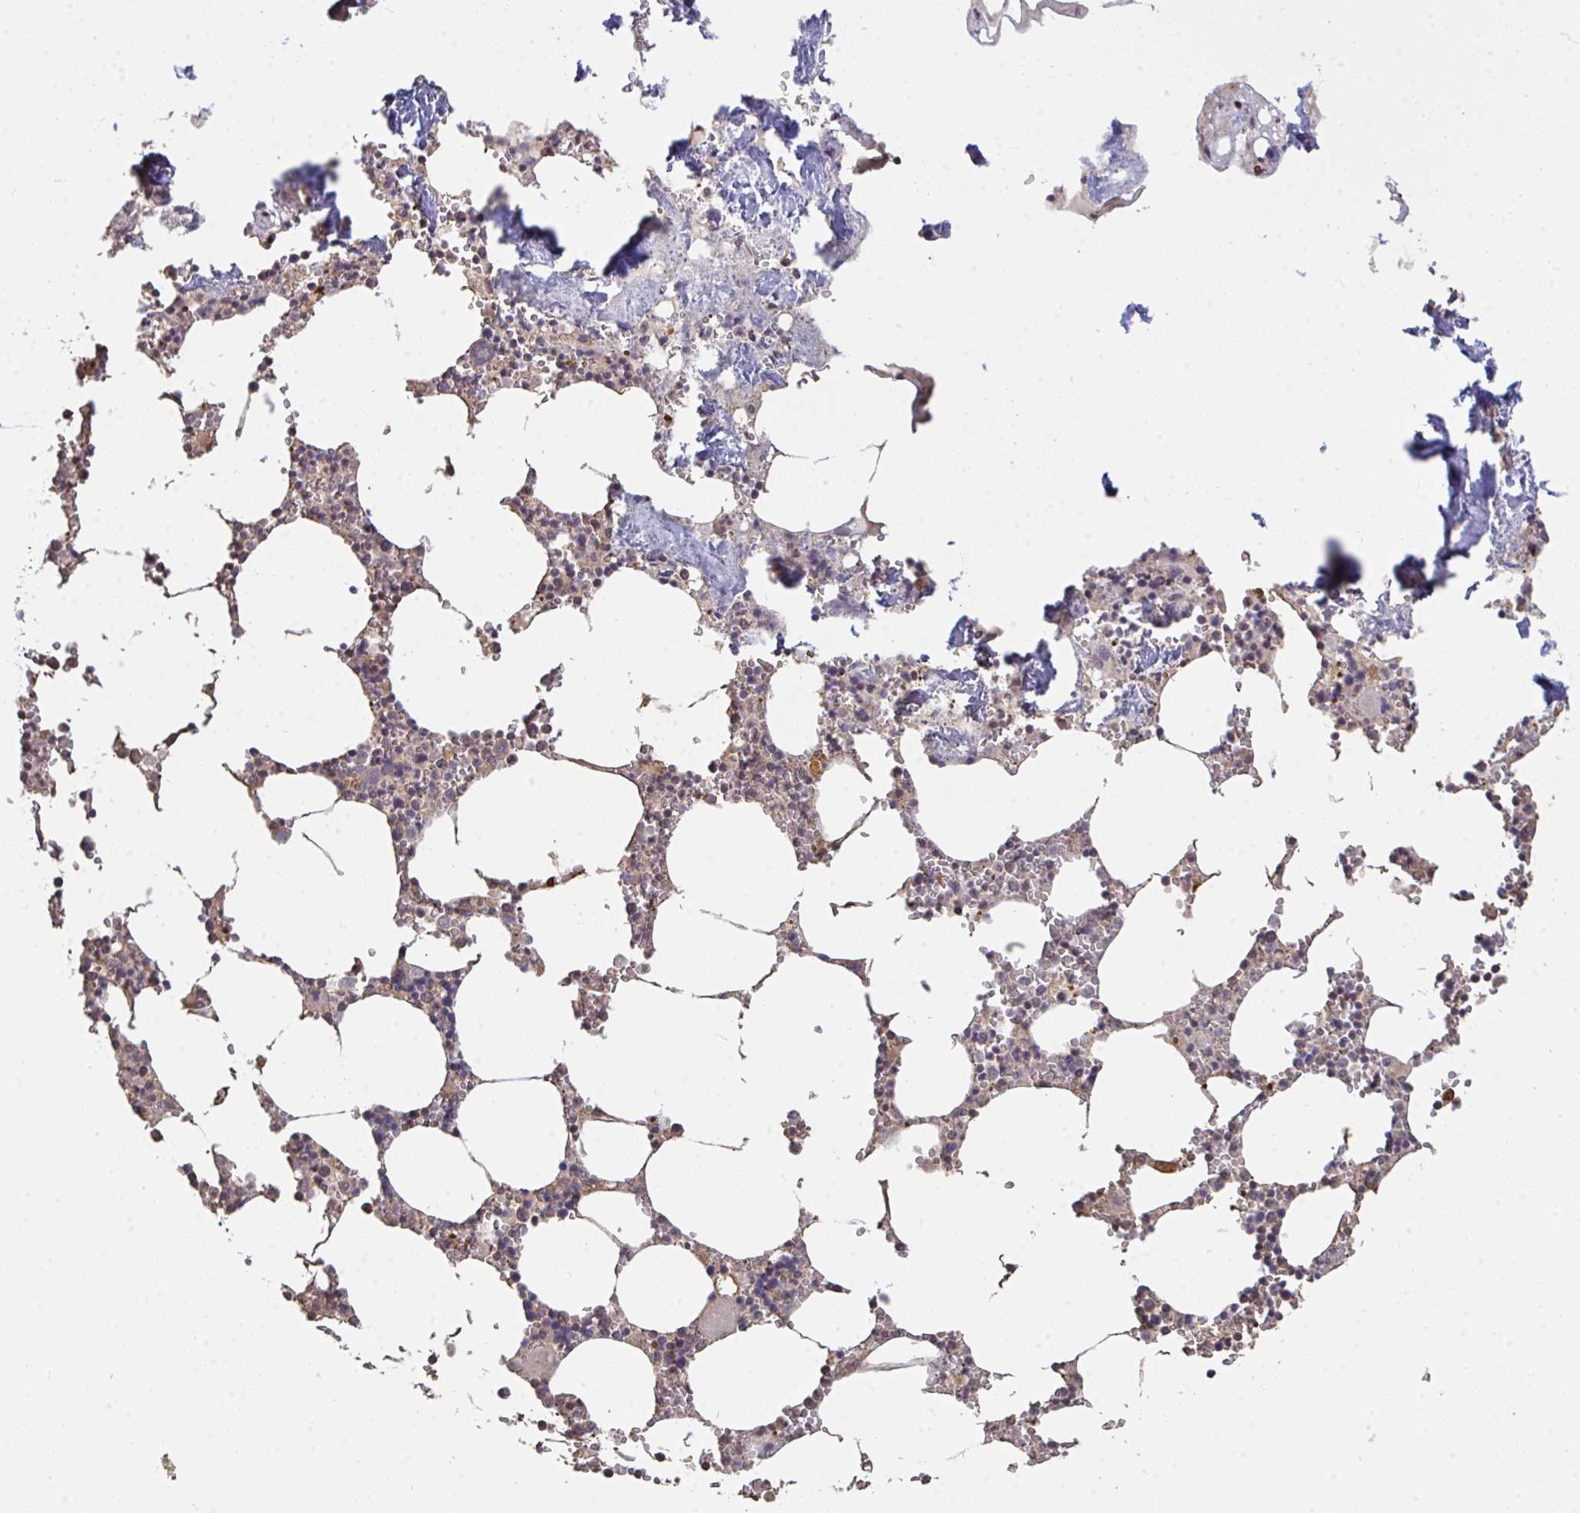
{"staining": {"intensity": "weak", "quantity": "<25%", "location": "cytoplasmic/membranous"}, "tissue": "bone marrow", "cell_type": "Hematopoietic cells", "image_type": "normal", "snomed": [{"axis": "morphology", "description": "Normal tissue, NOS"}, {"axis": "topography", "description": "Bone marrow"}], "caption": "The histopathology image exhibits no staining of hematopoietic cells in unremarkable bone marrow. (Immunohistochemistry, brightfield microscopy, high magnification).", "gene": "SAP30", "patient": {"sex": "male", "age": 54}}